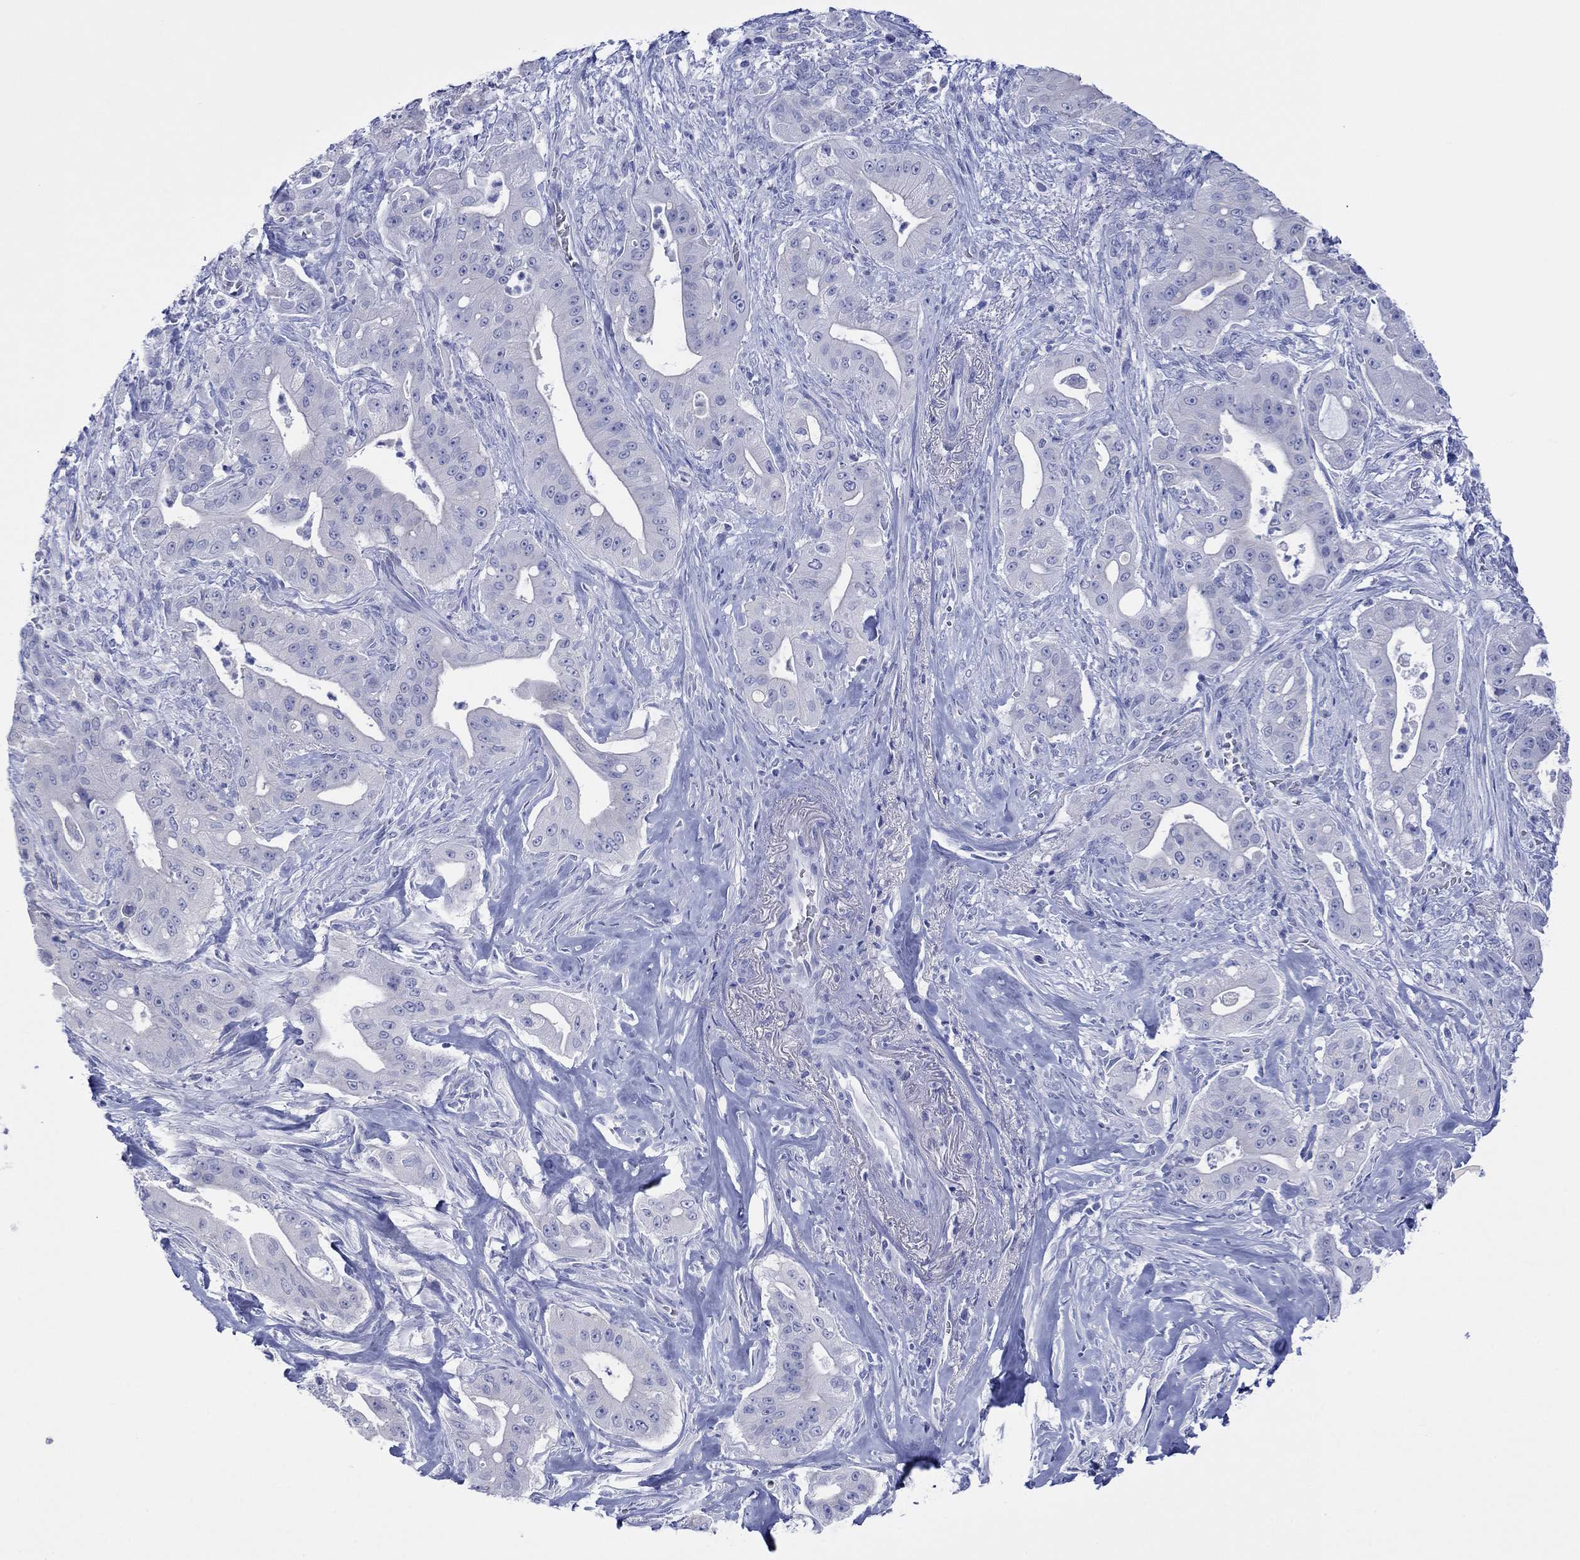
{"staining": {"intensity": "negative", "quantity": "none", "location": "none"}, "tissue": "pancreatic cancer", "cell_type": "Tumor cells", "image_type": "cancer", "snomed": [{"axis": "morphology", "description": "Normal tissue, NOS"}, {"axis": "morphology", "description": "Inflammation, NOS"}, {"axis": "morphology", "description": "Adenocarcinoma, NOS"}, {"axis": "topography", "description": "Pancreas"}], "caption": "A high-resolution micrograph shows IHC staining of pancreatic cancer, which demonstrates no significant staining in tumor cells.", "gene": "MLANA", "patient": {"sex": "male", "age": 57}}